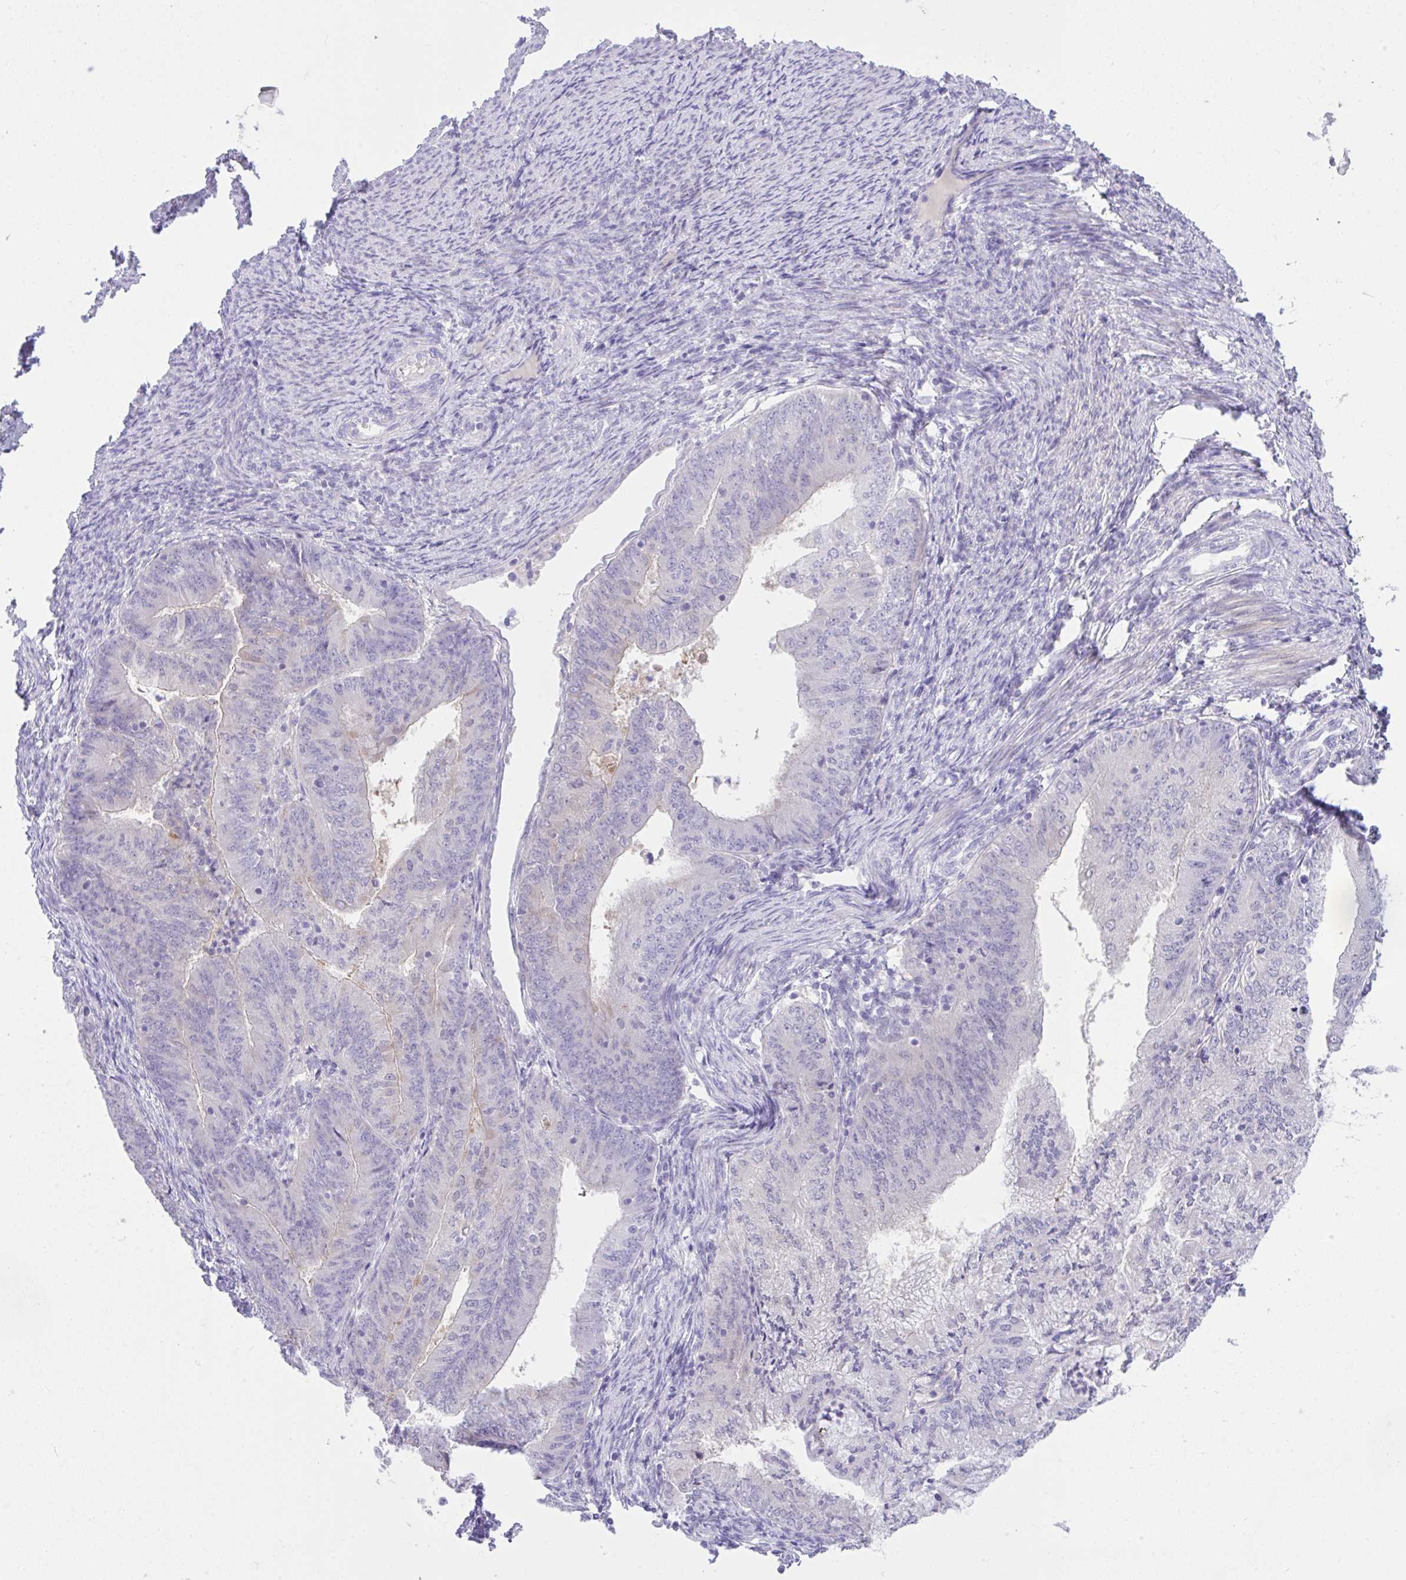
{"staining": {"intensity": "negative", "quantity": "none", "location": "none"}, "tissue": "endometrial cancer", "cell_type": "Tumor cells", "image_type": "cancer", "snomed": [{"axis": "morphology", "description": "Adenocarcinoma, NOS"}, {"axis": "topography", "description": "Endometrium"}], "caption": "IHC of endometrial adenocarcinoma demonstrates no positivity in tumor cells.", "gene": "ZNF101", "patient": {"sex": "female", "age": 57}}